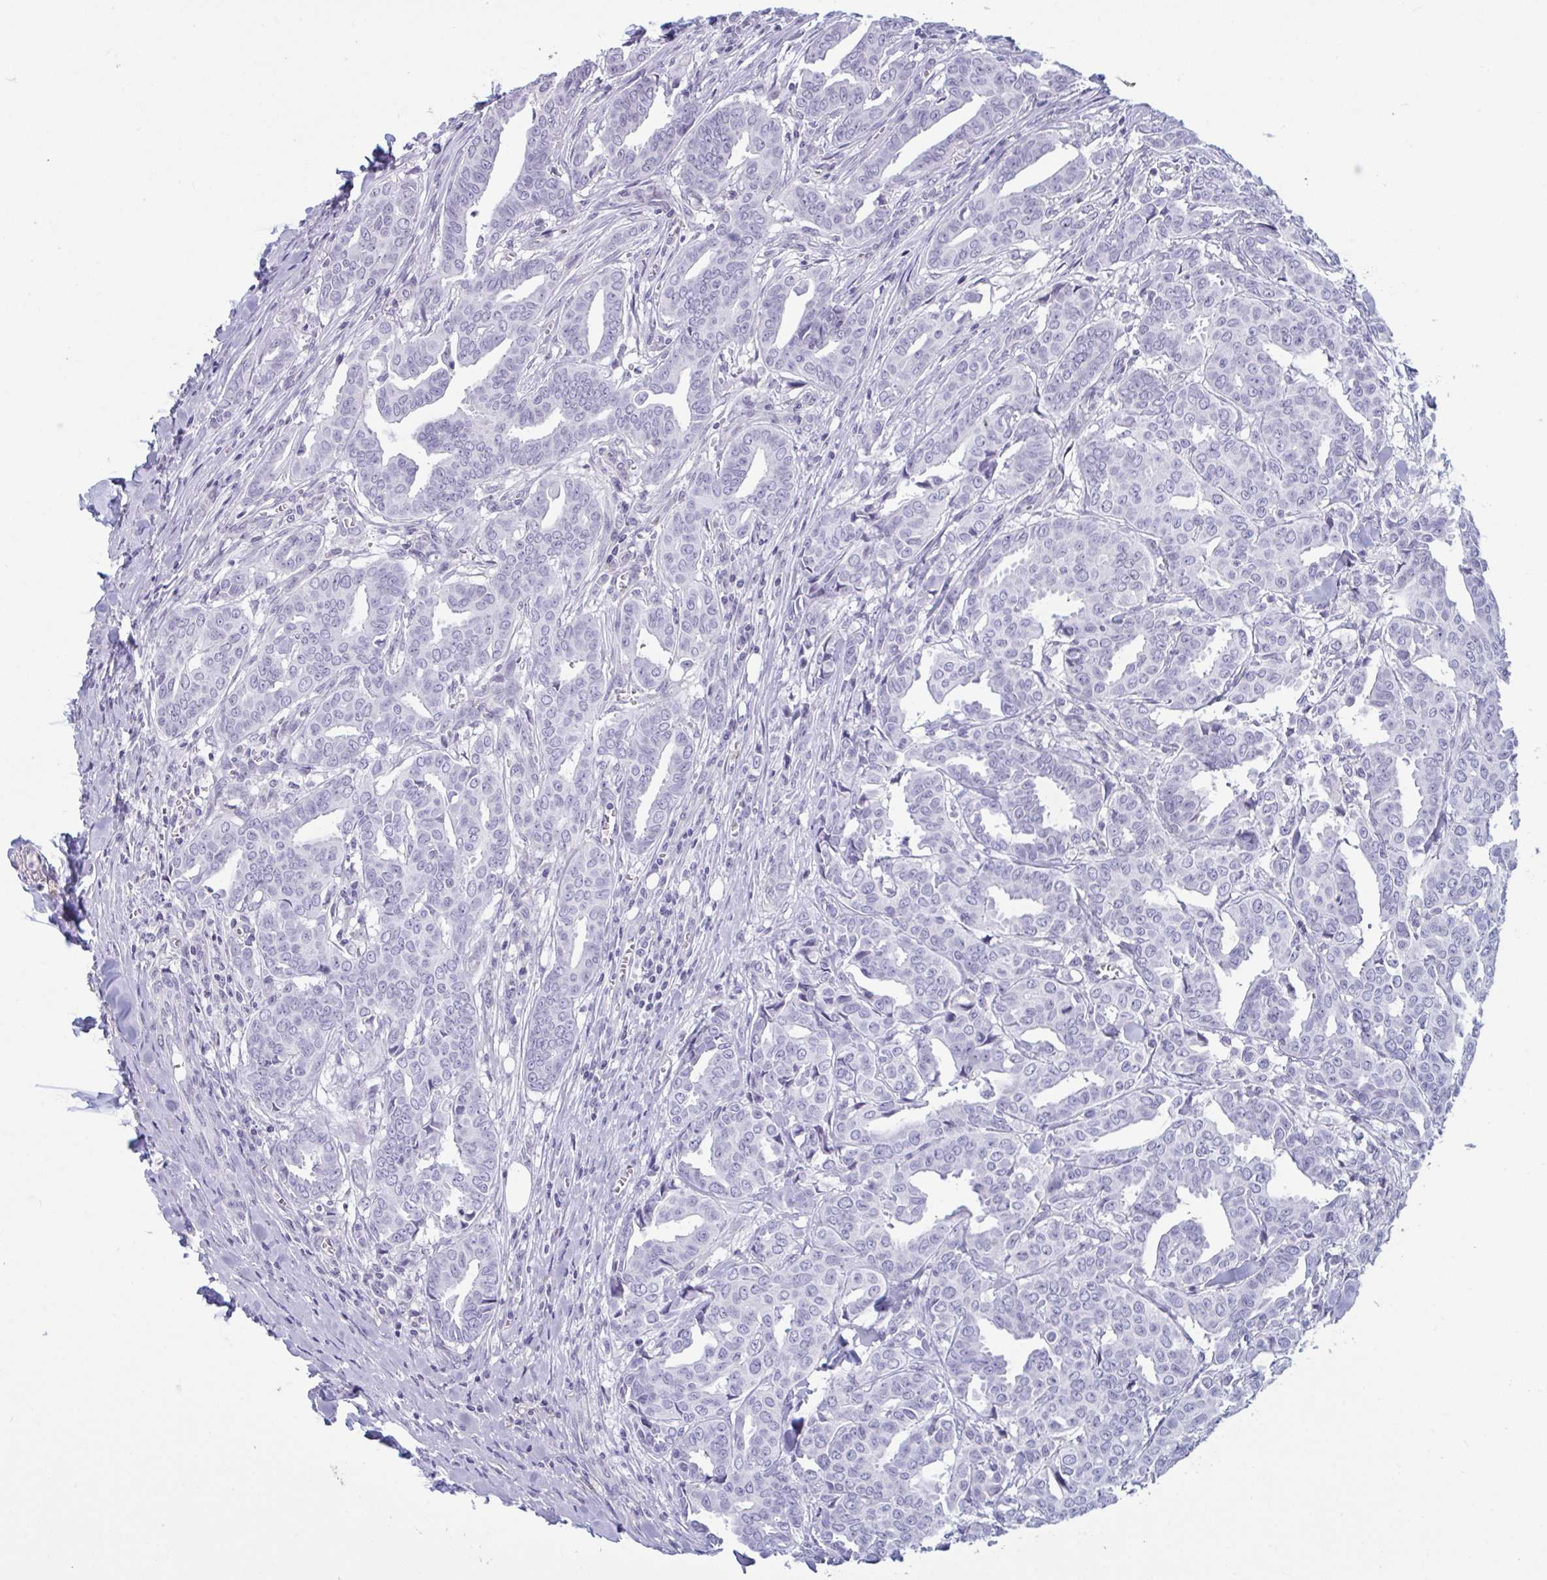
{"staining": {"intensity": "negative", "quantity": "none", "location": "none"}, "tissue": "breast cancer", "cell_type": "Tumor cells", "image_type": "cancer", "snomed": [{"axis": "morphology", "description": "Duct carcinoma"}, {"axis": "topography", "description": "Breast"}], "caption": "This is an immunohistochemistry (IHC) histopathology image of breast cancer. There is no staining in tumor cells.", "gene": "TBC1D4", "patient": {"sex": "female", "age": 45}}